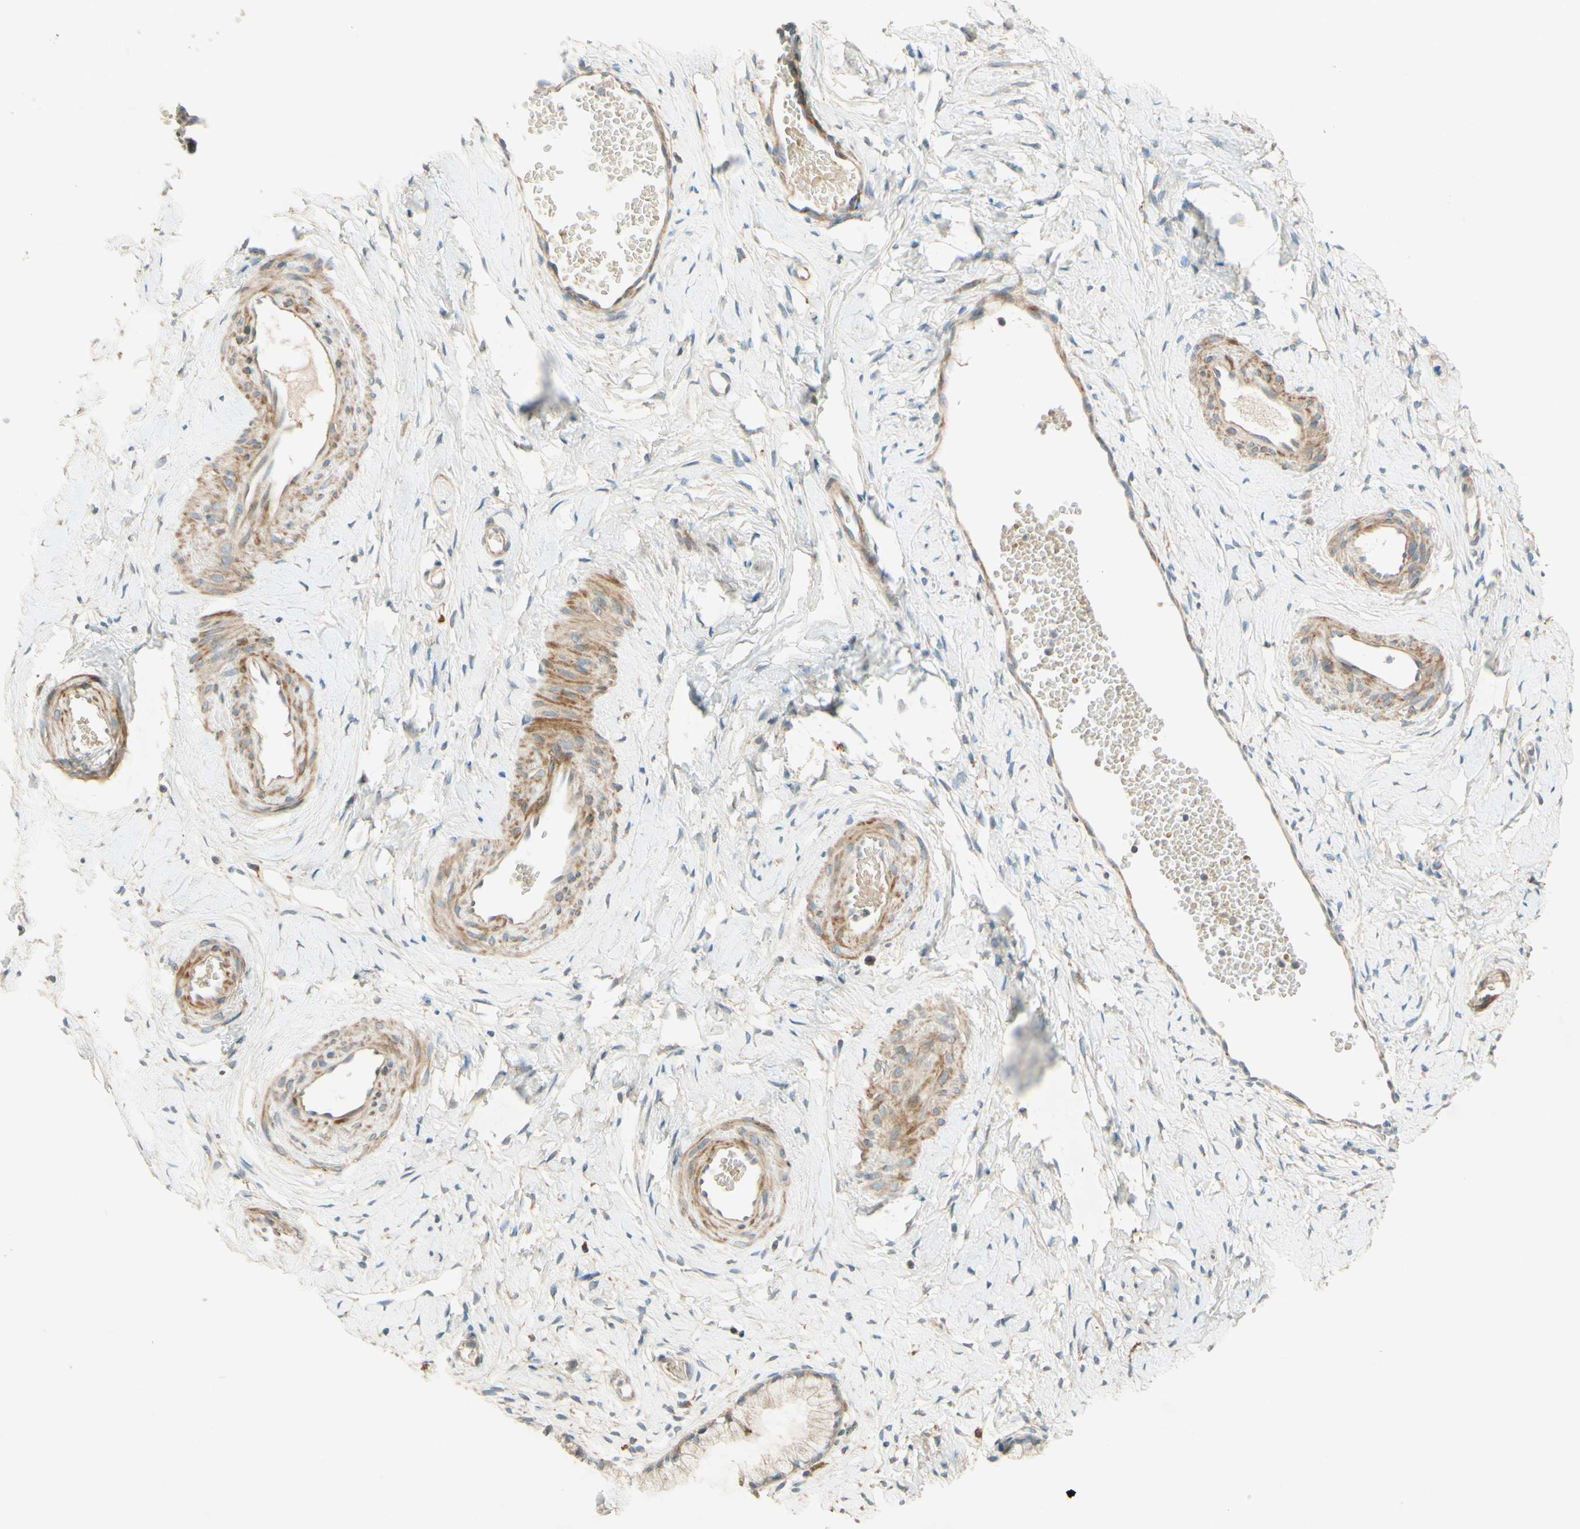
{"staining": {"intensity": "moderate", "quantity": ">75%", "location": "cytoplasmic/membranous"}, "tissue": "cervix", "cell_type": "Glandular cells", "image_type": "normal", "snomed": [{"axis": "morphology", "description": "Normal tissue, NOS"}, {"axis": "topography", "description": "Cervix"}], "caption": "Protein staining of unremarkable cervix exhibits moderate cytoplasmic/membranous staining in about >75% of glandular cells. Nuclei are stained in blue.", "gene": "ADAM17", "patient": {"sex": "female", "age": 65}}